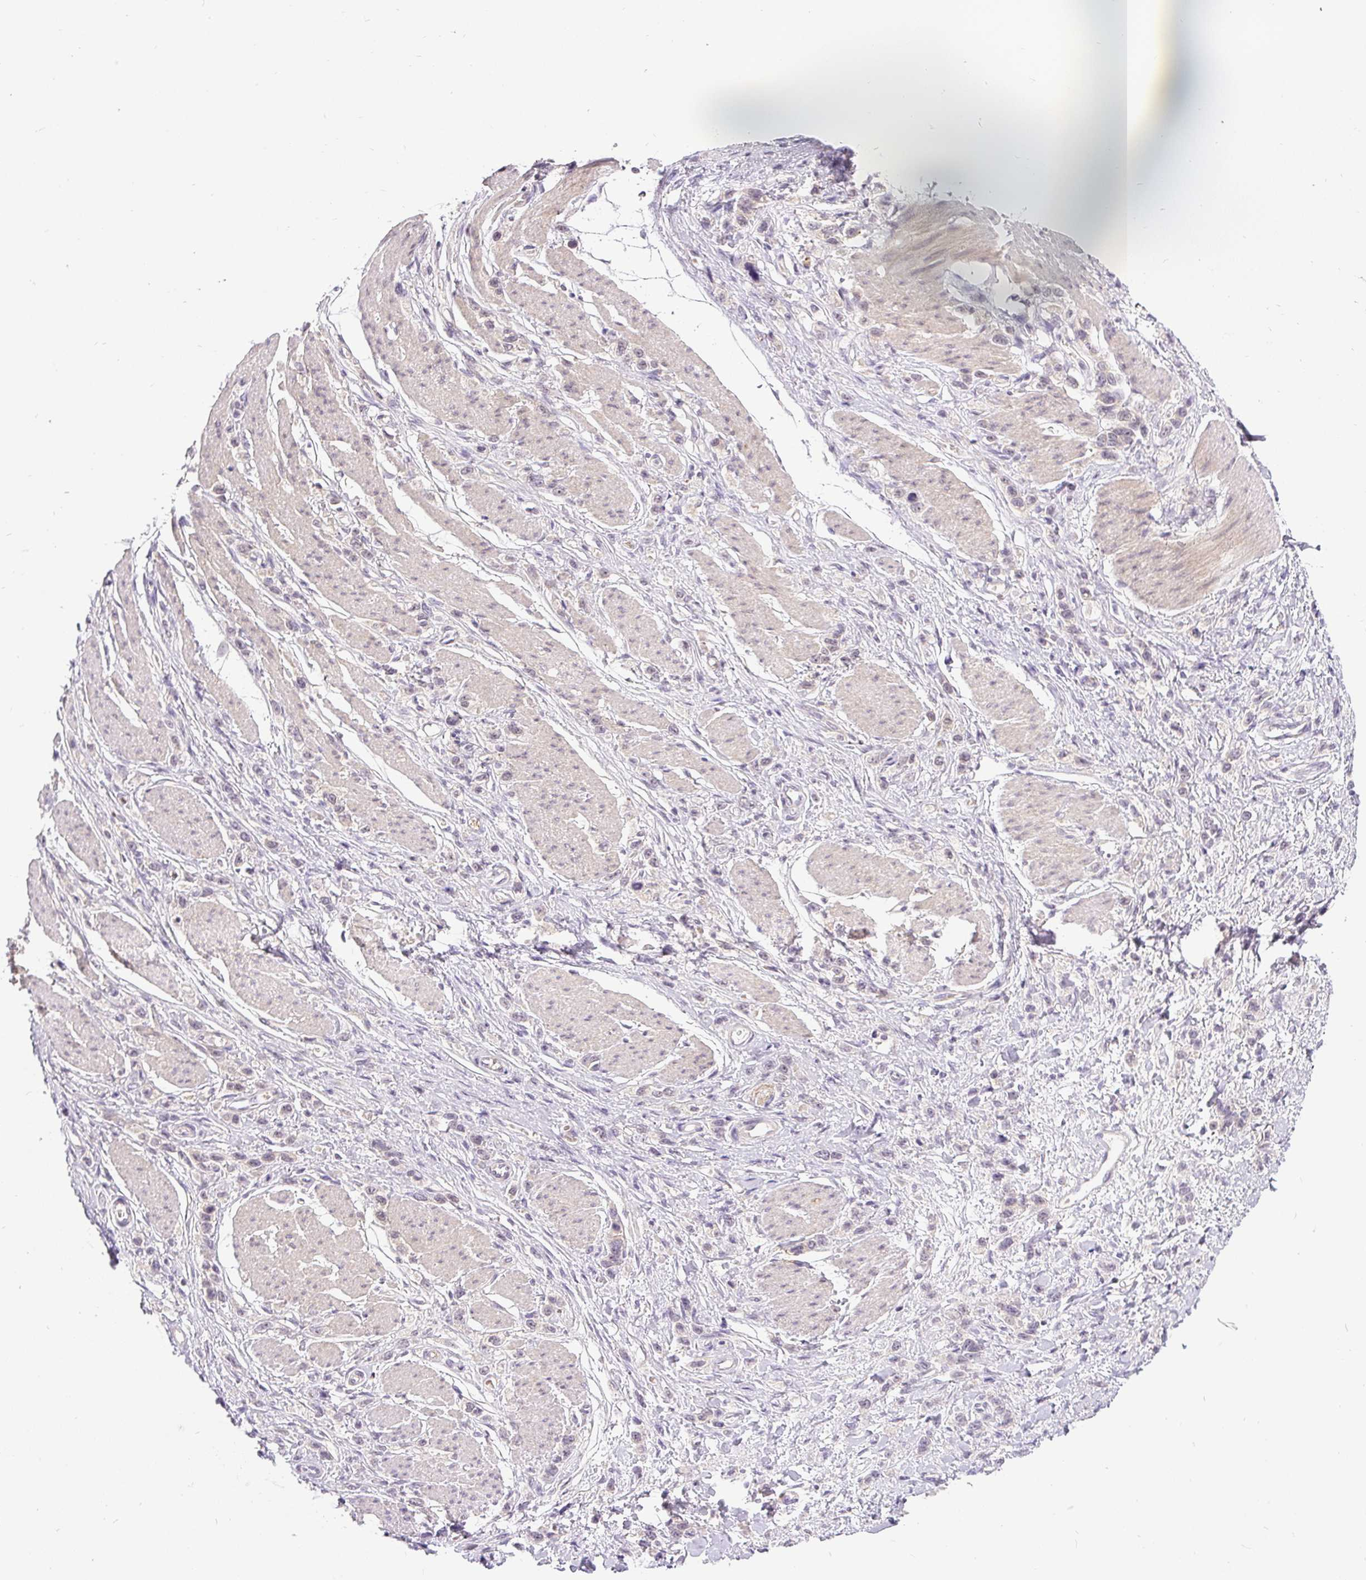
{"staining": {"intensity": "negative", "quantity": "none", "location": "none"}, "tissue": "stomach cancer", "cell_type": "Tumor cells", "image_type": "cancer", "snomed": [{"axis": "morphology", "description": "Adenocarcinoma, NOS"}, {"axis": "topography", "description": "Stomach"}], "caption": "Tumor cells are negative for protein expression in human adenocarcinoma (stomach).", "gene": "FAM117B", "patient": {"sex": "female", "age": 65}}